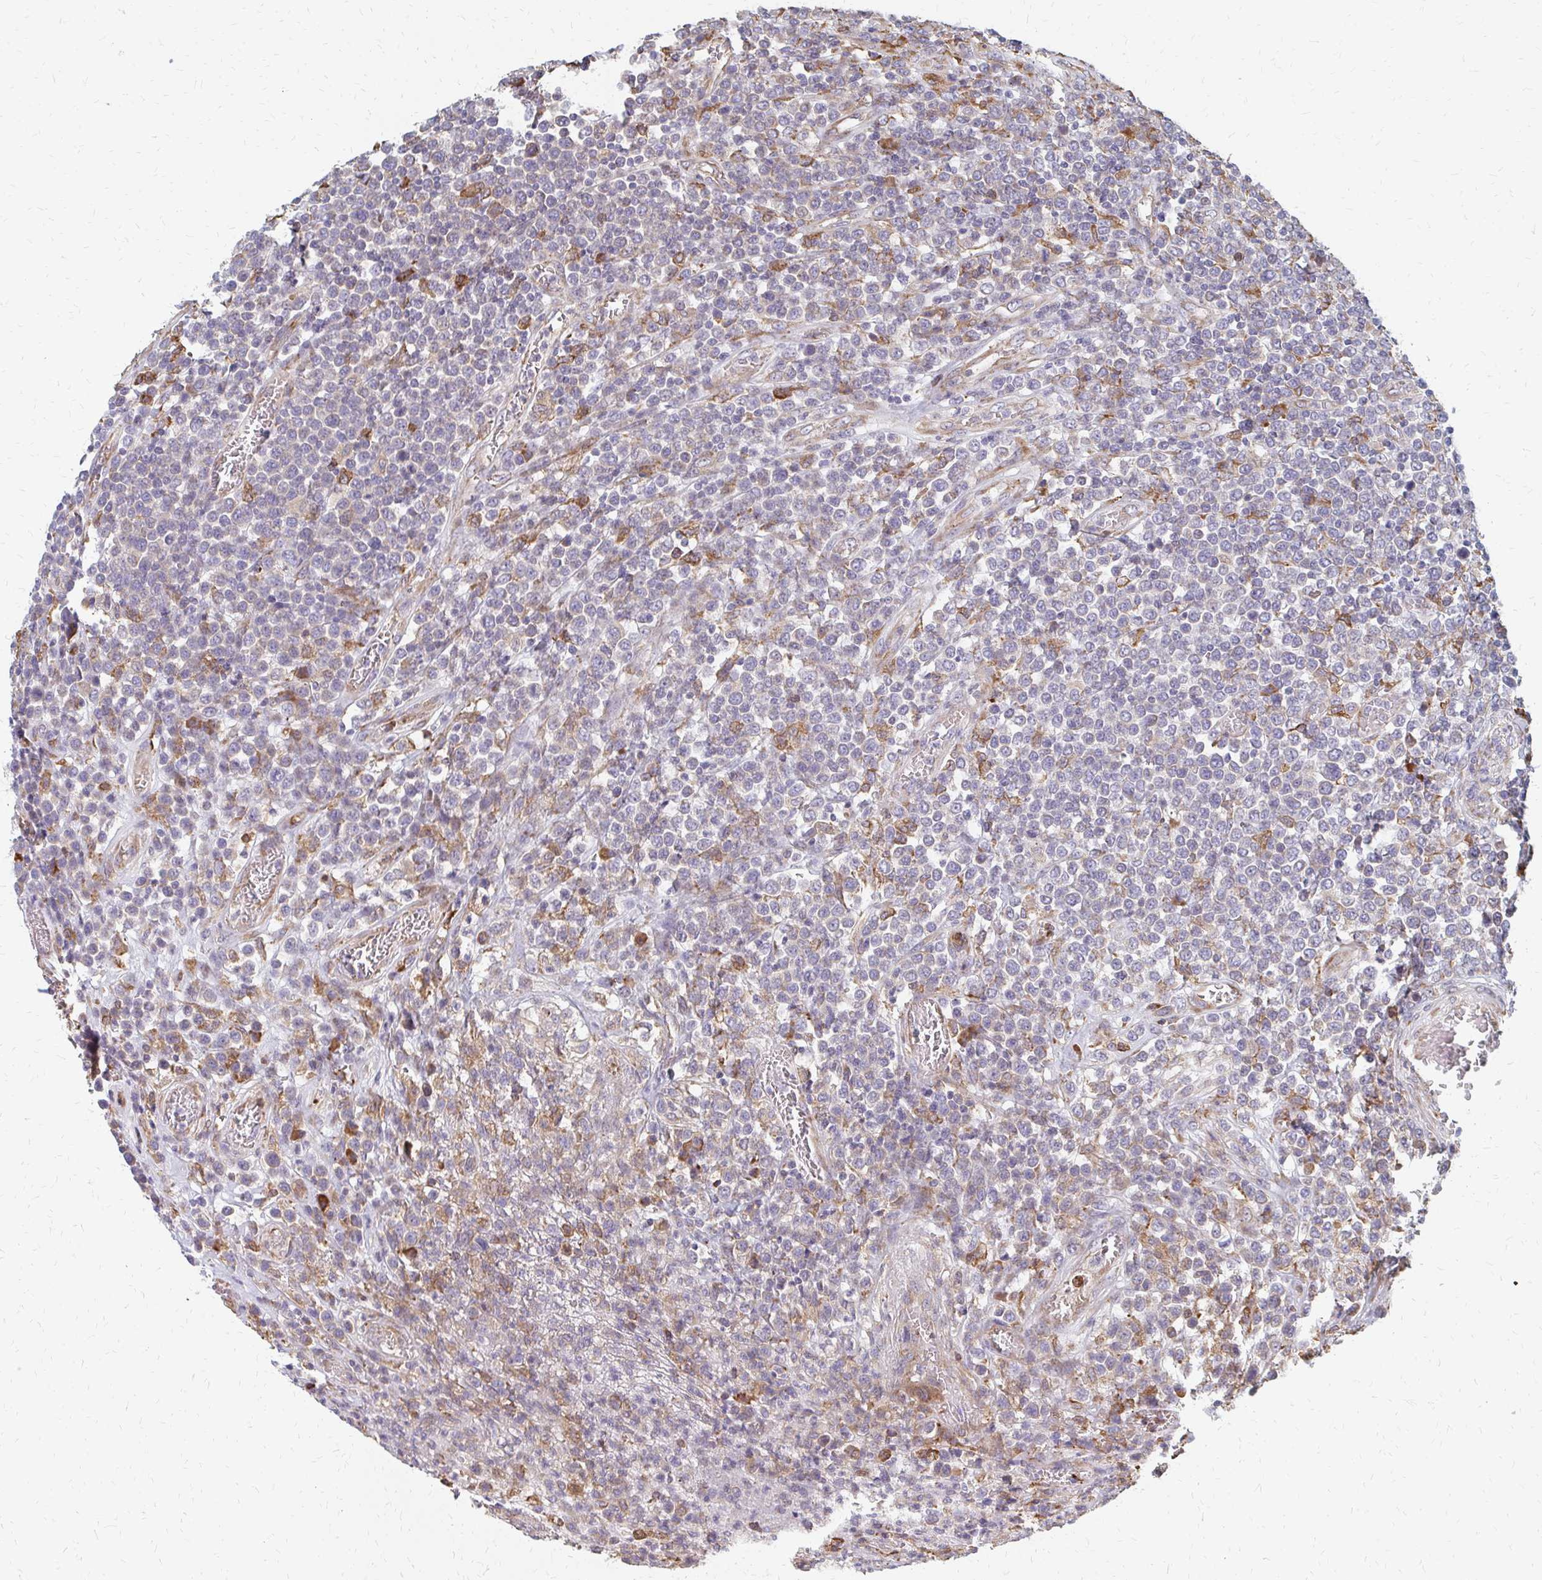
{"staining": {"intensity": "negative", "quantity": "none", "location": "none"}, "tissue": "lymphoma", "cell_type": "Tumor cells", "image_type": "cancer", "snomed": [{"axis": "morphology", "description": "Malignant lymphoma, non-Hodgkin's type, High grade"}, {"axis": "topography", "description": "Soft tissue"}], "caption": "Image shows no protein staining in tumor cells of lymphoma tissue.", "gene": "PPP1R13L", "patient": {"sex": "female", "age": 56}}